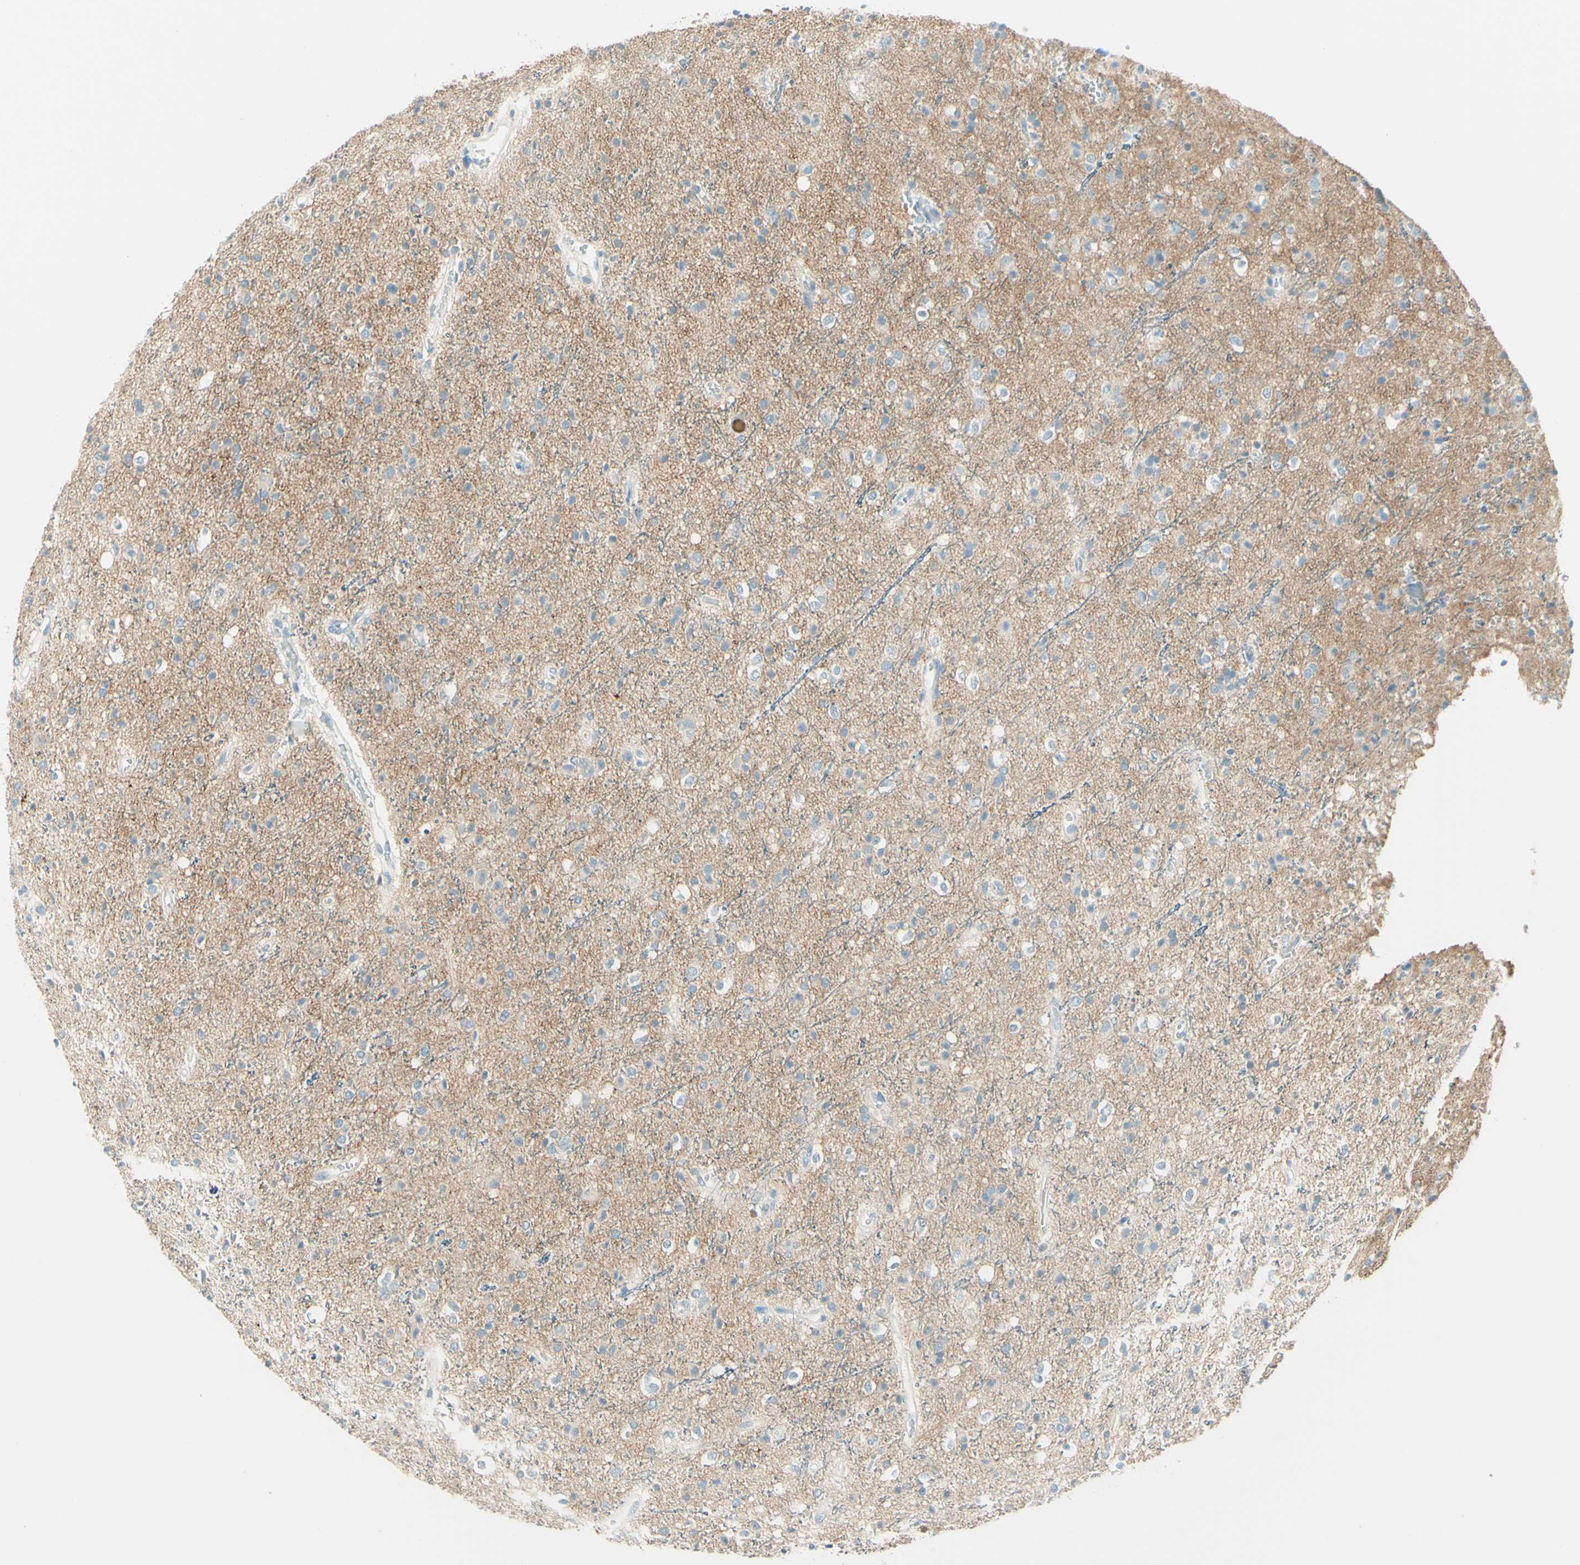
{"staining": {"intensity": "negative", "quantity": "none", "location": "none"}, "tissue": "glioma", "cell_type": "Tumor cells", "image_type": "cancer", "snomed": [{"axis": "morphology", "description": "Glioma, malignant, High grade"}, {"axis": "topography", "description": "Brain"}], "caption": "A high-resolution histopathology image shows immunohistochemistry (IHC) staining of glioma, which shows no significant positivity in tumor cells.", "gene": "NCBP2L", "patient": {"sex": "male", "age": 47}}